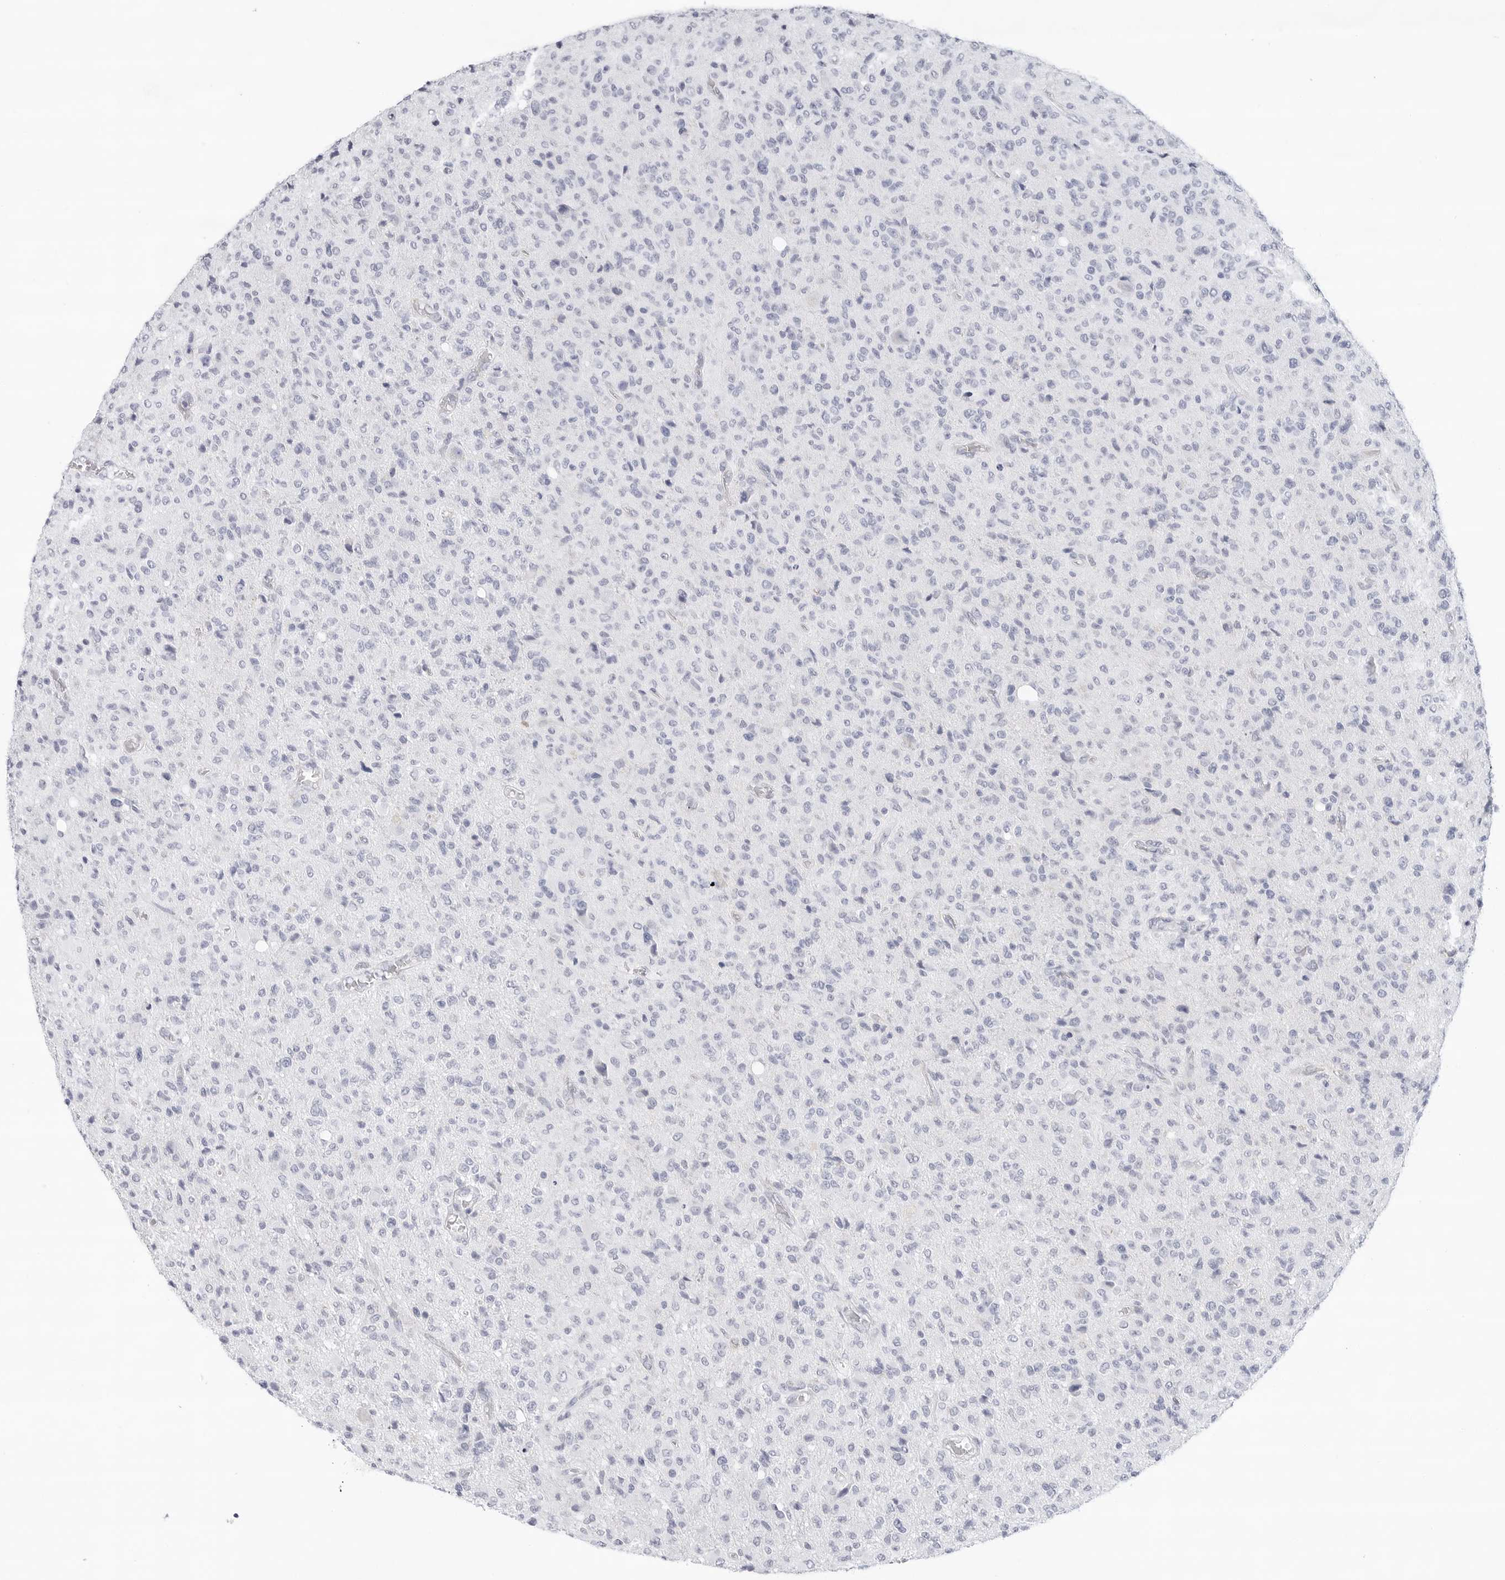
{"staining": {"intensity": "negative", "quantity": "none", "location": "none"}, "tissue": "glioma", "cell_type": "Tumor cells", "image_type": "cancer", "snomed": [{"axis": "morphology", "description": "Glioma, malignant, High grade"}, {"axis": "topography", "description": "Brain"}], "caption": "Micrograph shows no significant protein staining in tumor cells of glioma.", "gene": "SLC19A1", "patient": {"sex": "female", "age": 57}}